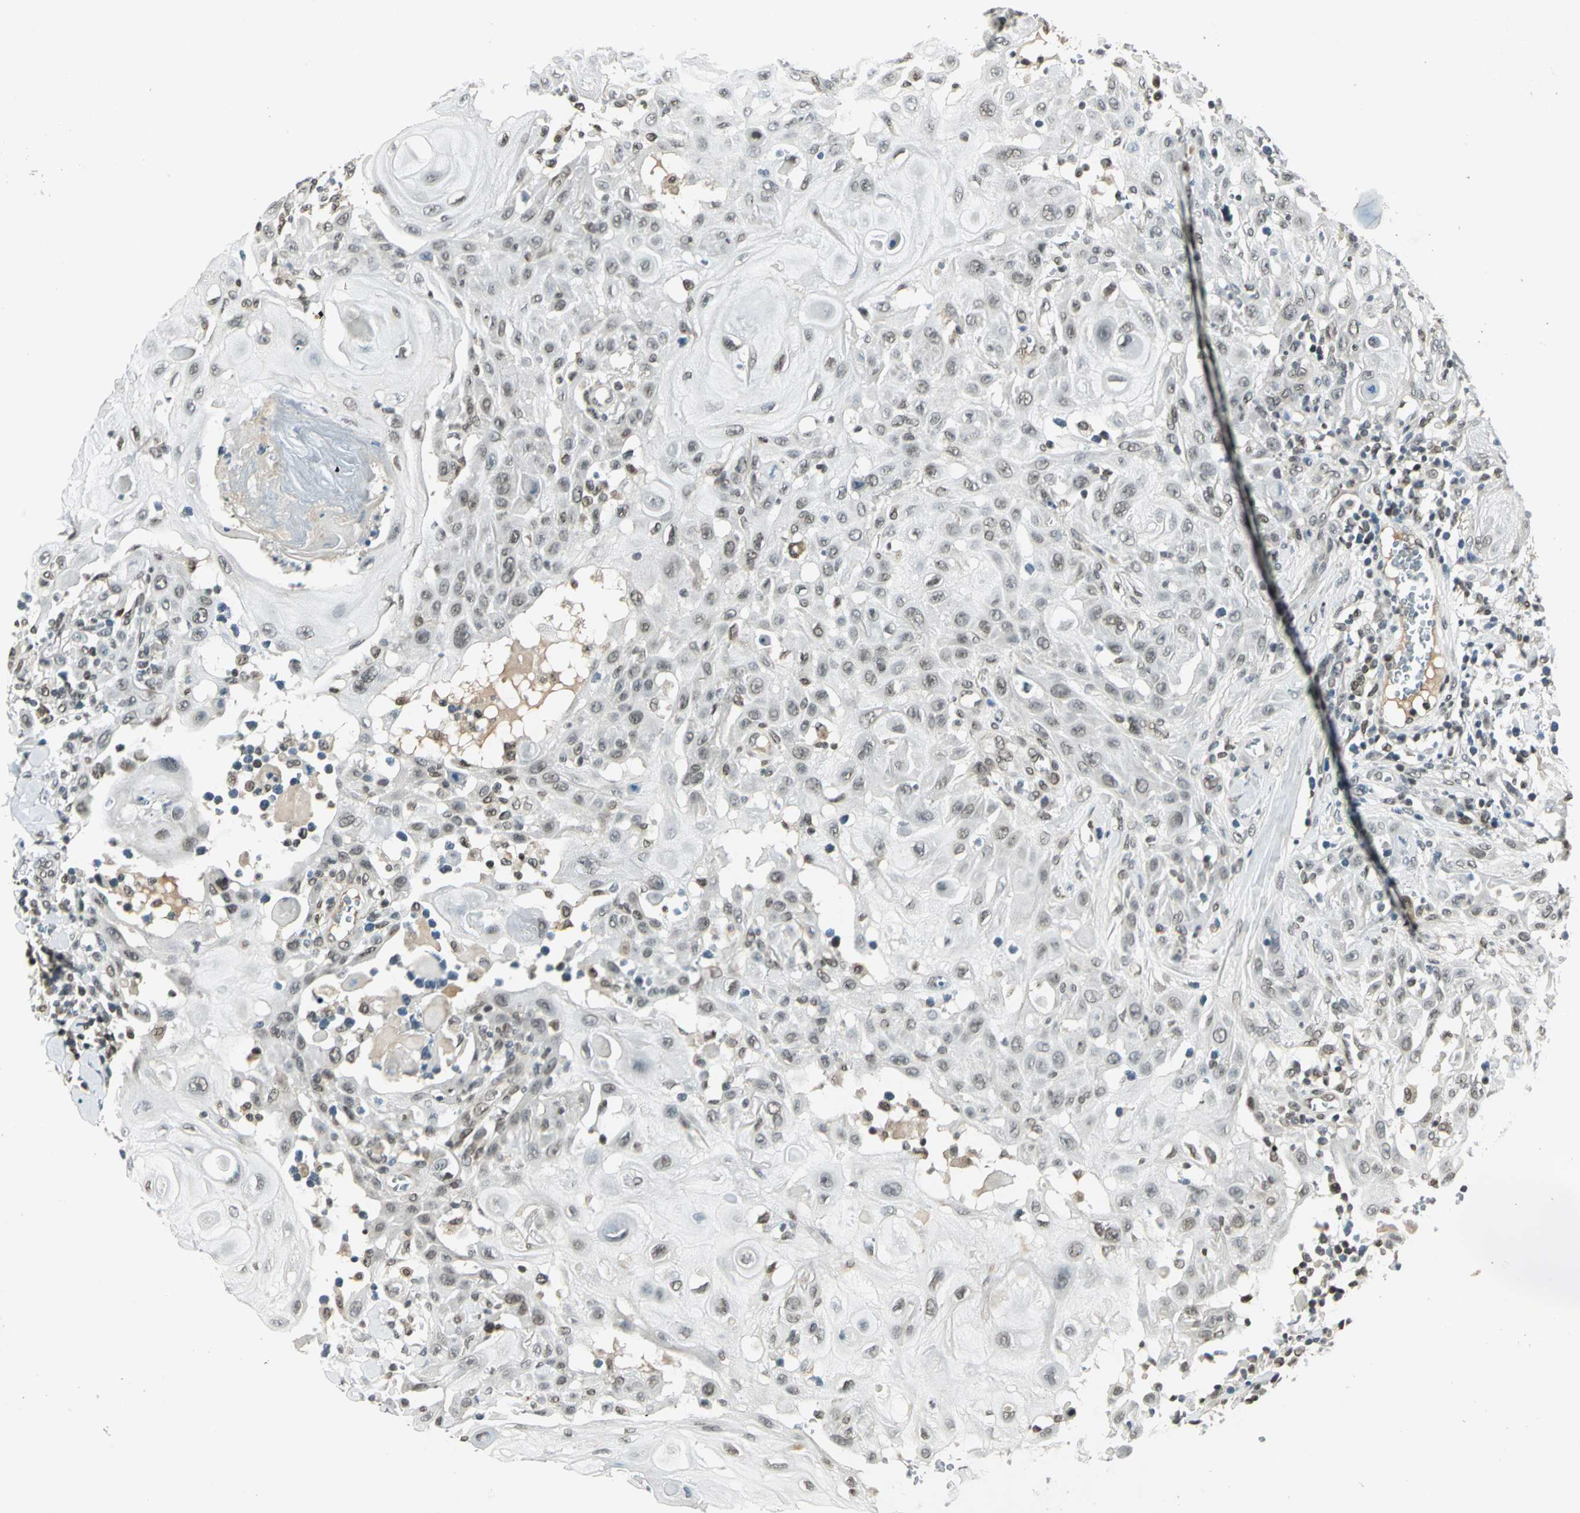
{"staining": {"intensity": "weak", "quantity": "<25%", "location": "nuclear"}, "tissue": "skin cancer", "cell_type": "Tumor cells", "image_type": "cancer", "snomed": [{"axis": "morphology", "description": "Squamous cell carcinoma, NOS"}, {"axis": "topography", "description": "Skin"}], "caption": "The micrograph displays no staining of tumor cells in skin cancer.", "gene": "RAD17", "patient": {"sex": "male", "age": 24}}